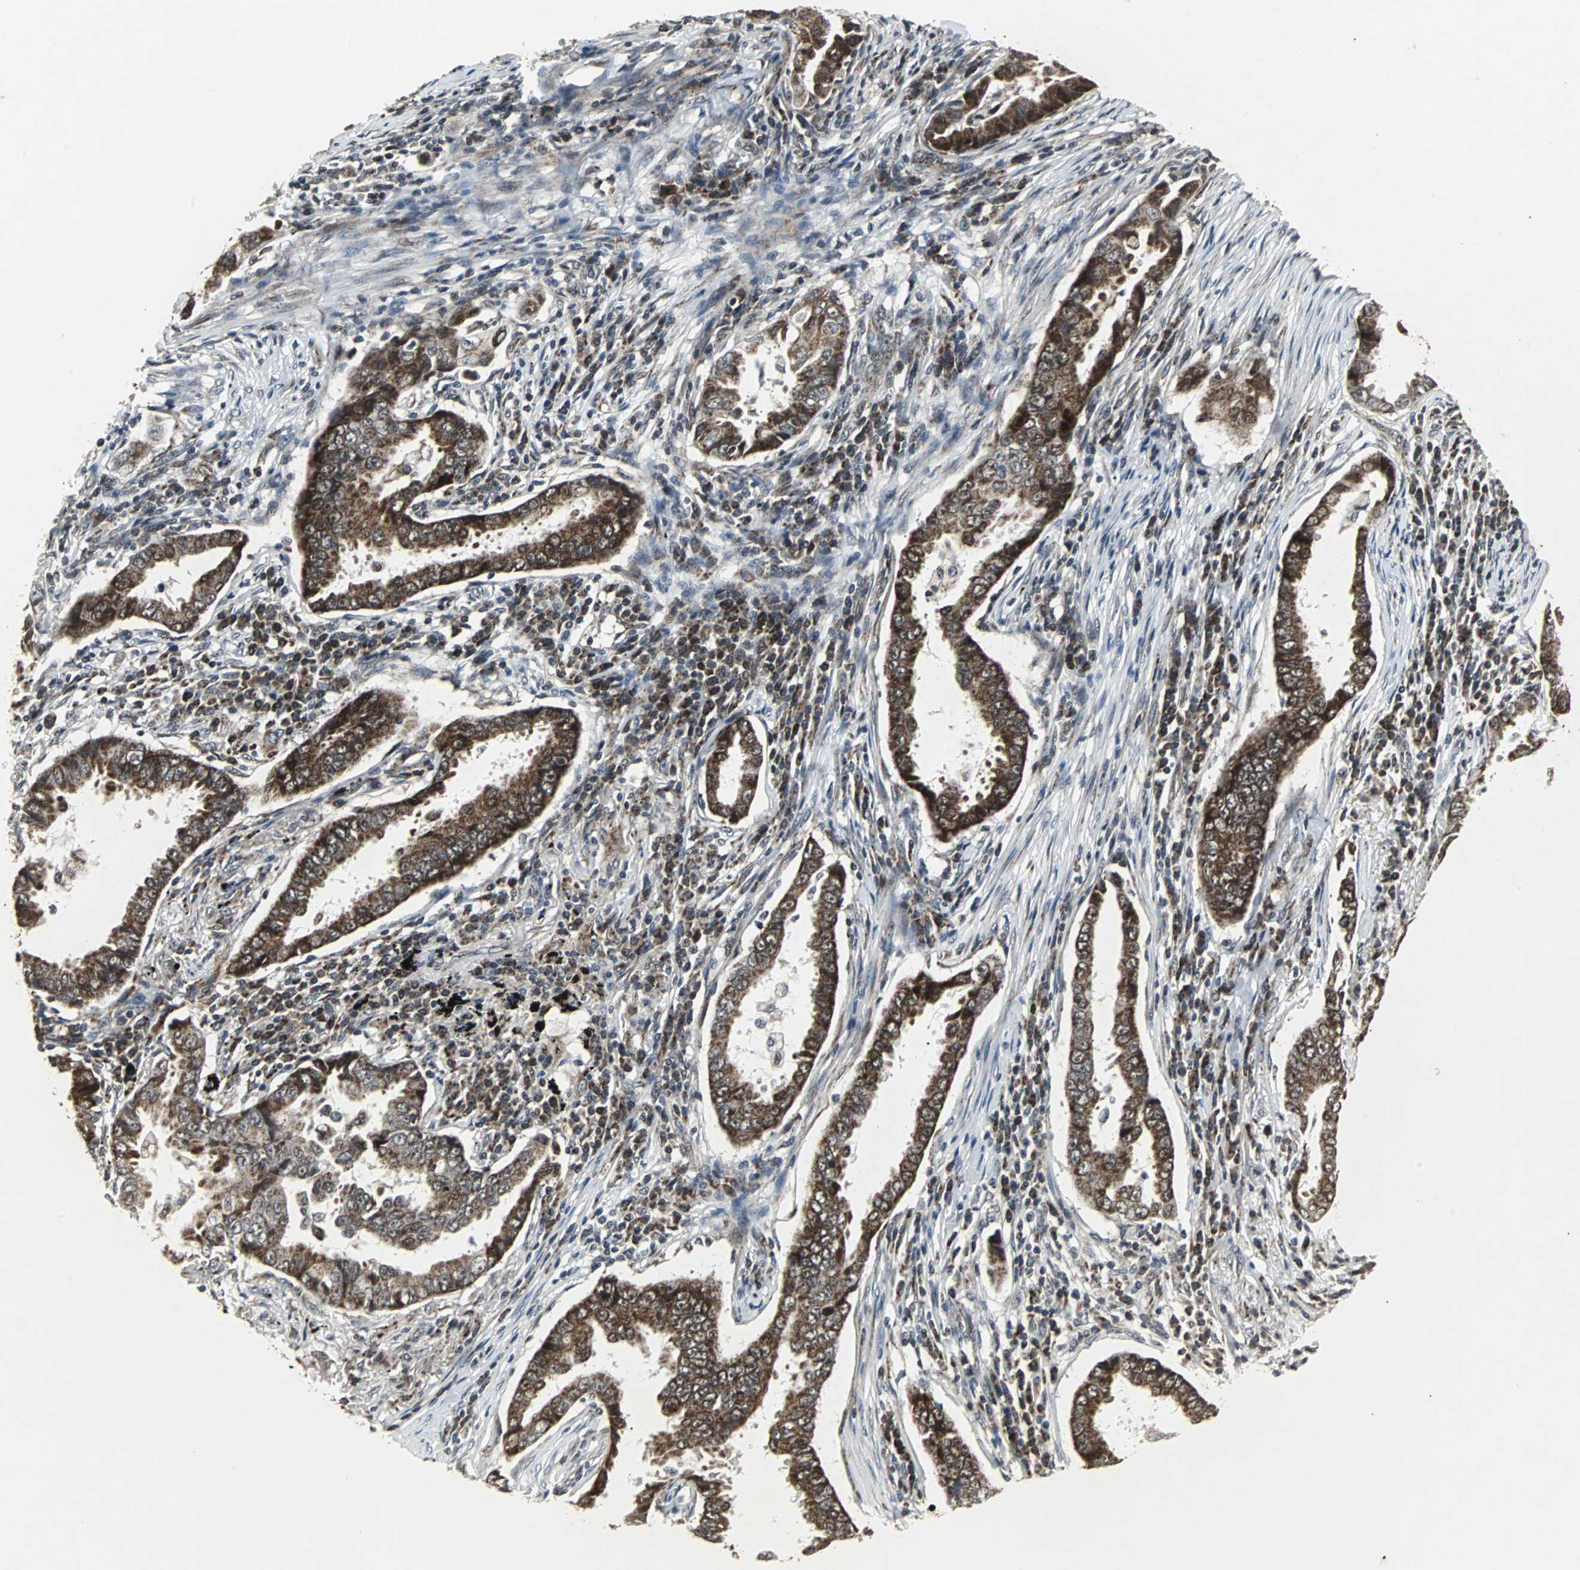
{"staining": {"intensity": "strong", "quantity": ">75%", "location": "cytoplasmic/membranous"}, "tissue": "lung cancer", "cell_type": "Tumor cells", "image_type": "cancer", "snomed": [{"axis": "morphology", "description": "Normal tissue, NOS"}, {"axis": "morphology", "description": "Inflammation, NOS"}, {"axis": "morphology", "description": "Adenocarcinoma, NOS"}, {"axis": "topography", "description": "Lung"}], "caption": "Immunohistochemistry (DAB) staining of adenocarcinoma (lung) reveals strong cytoplasmic/membranous protein expression in approximately >75% of tumor cells.", "gene": "MRPL40", "patient": {"sex": "female", "age": 64}}